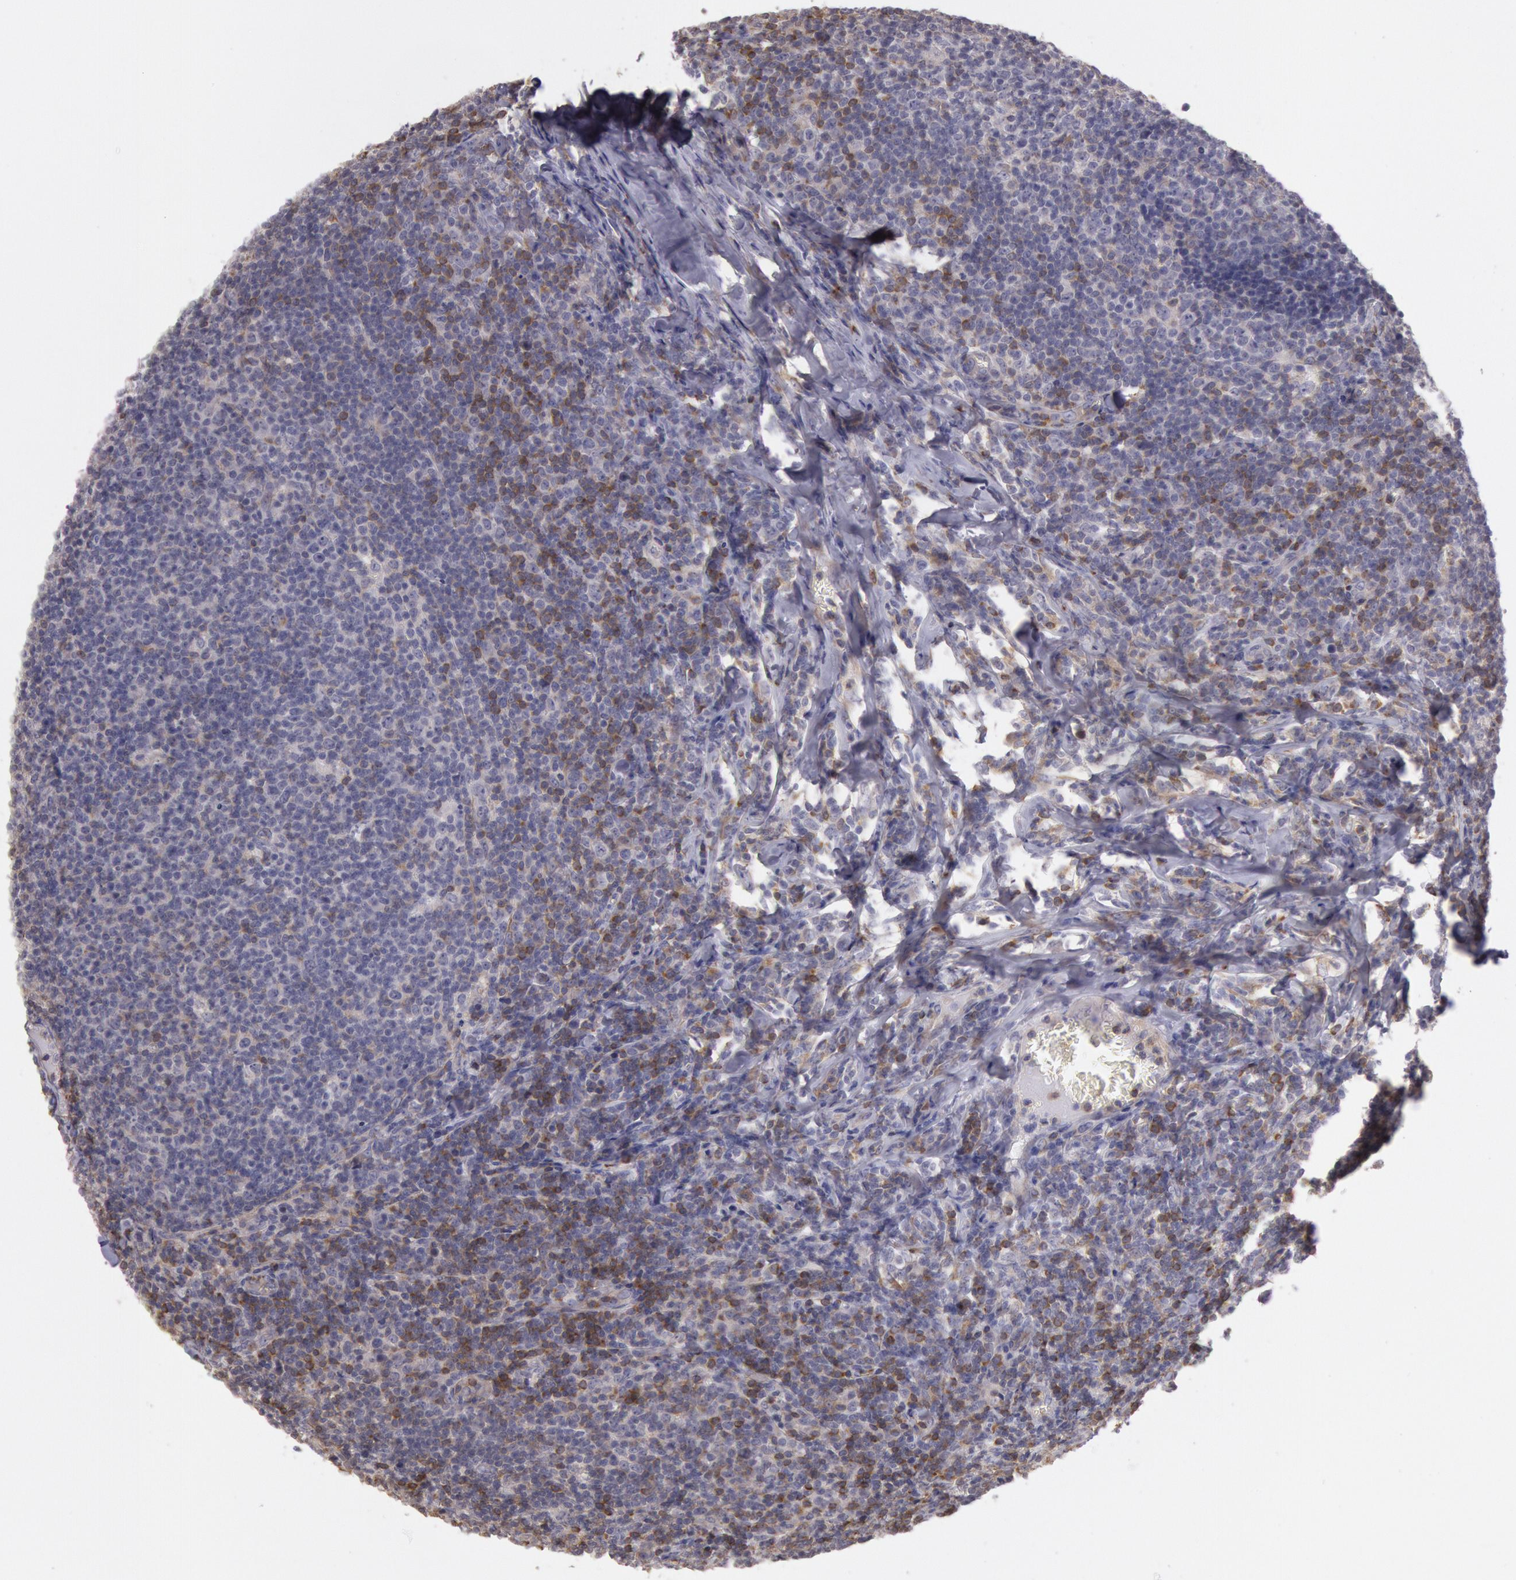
{"staining": {"intensity": "negative", "quantity": "none", "location": "none"}, "tissue": "lymphoma", "cell_type": "Tumor cells", "image_type": "cancer", "snomed": [{"axis": "morphology", "description": "Malignant lymphoma, non-Hodgkin's type, Low grade"}, {"axis": "topography", "description": "Lymph node"}], "caption": "An image of lymphoma stained for a protein demonstrates no brown staining in tumor cells.", "gene": "NMT2", "patient": {"sex": "male", "age": 74}}